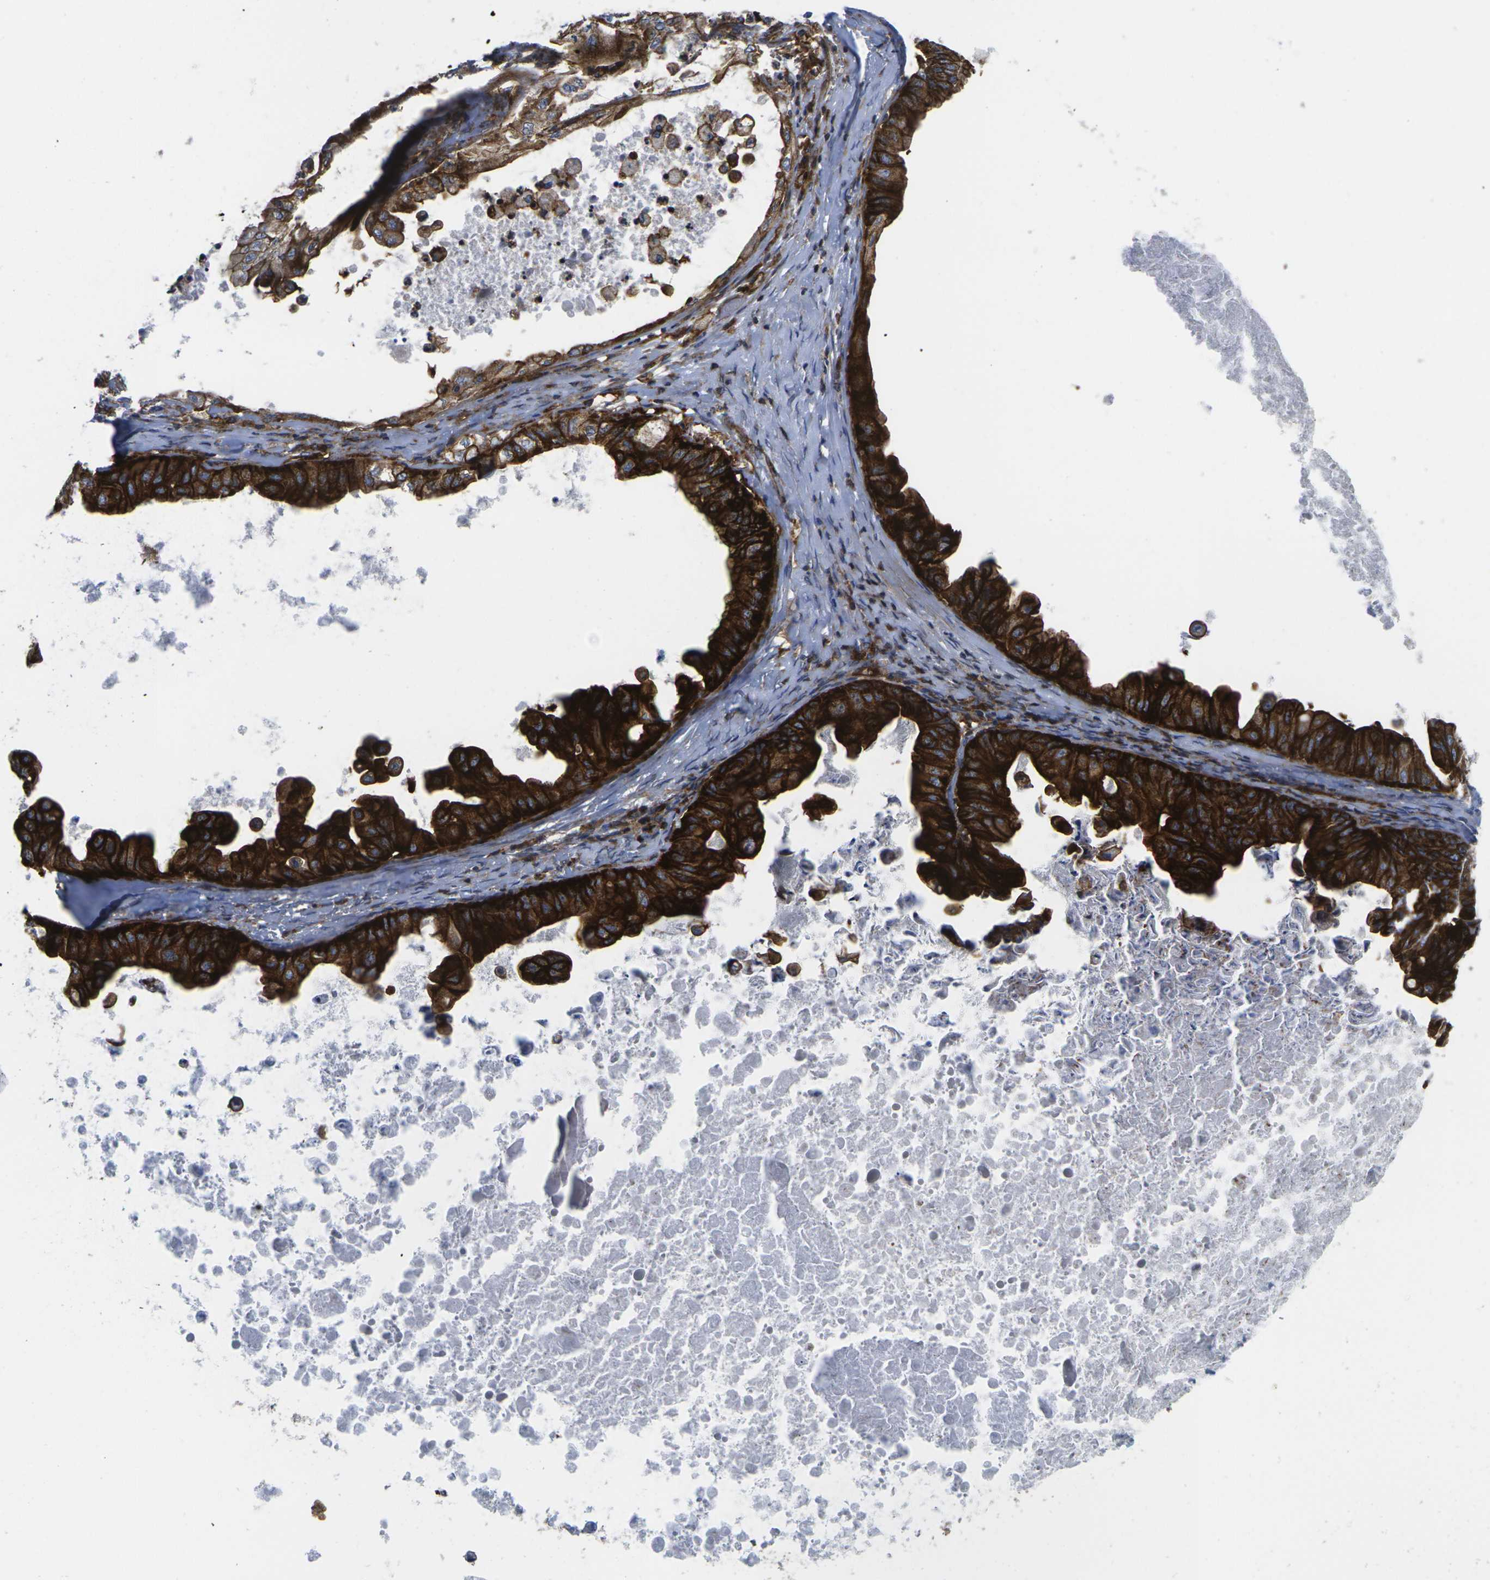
{"staining": {"intensity": "strong", "quantity": ">75%", "location": "cytoplasmic/membranous"}, "tissue": "ovarian cancer", "cell_type": "Tumor cells", "image_type": "cancer", "snomed": [{"axis": "morphology", "description": "Cystadenocarcinoma, mucinous, NOS"}, {"axis": "topography", "description": "Ovary"}], "caption": "Brown immunohistochemical staining in ovarian mucinous cystadenocarcinoma demonstrates strong cytoplasmic/membranous staining in approximately >75% of tumor cells.", "gene": "IQGAP1", "patient": {"sex": "female", "age": 37}}